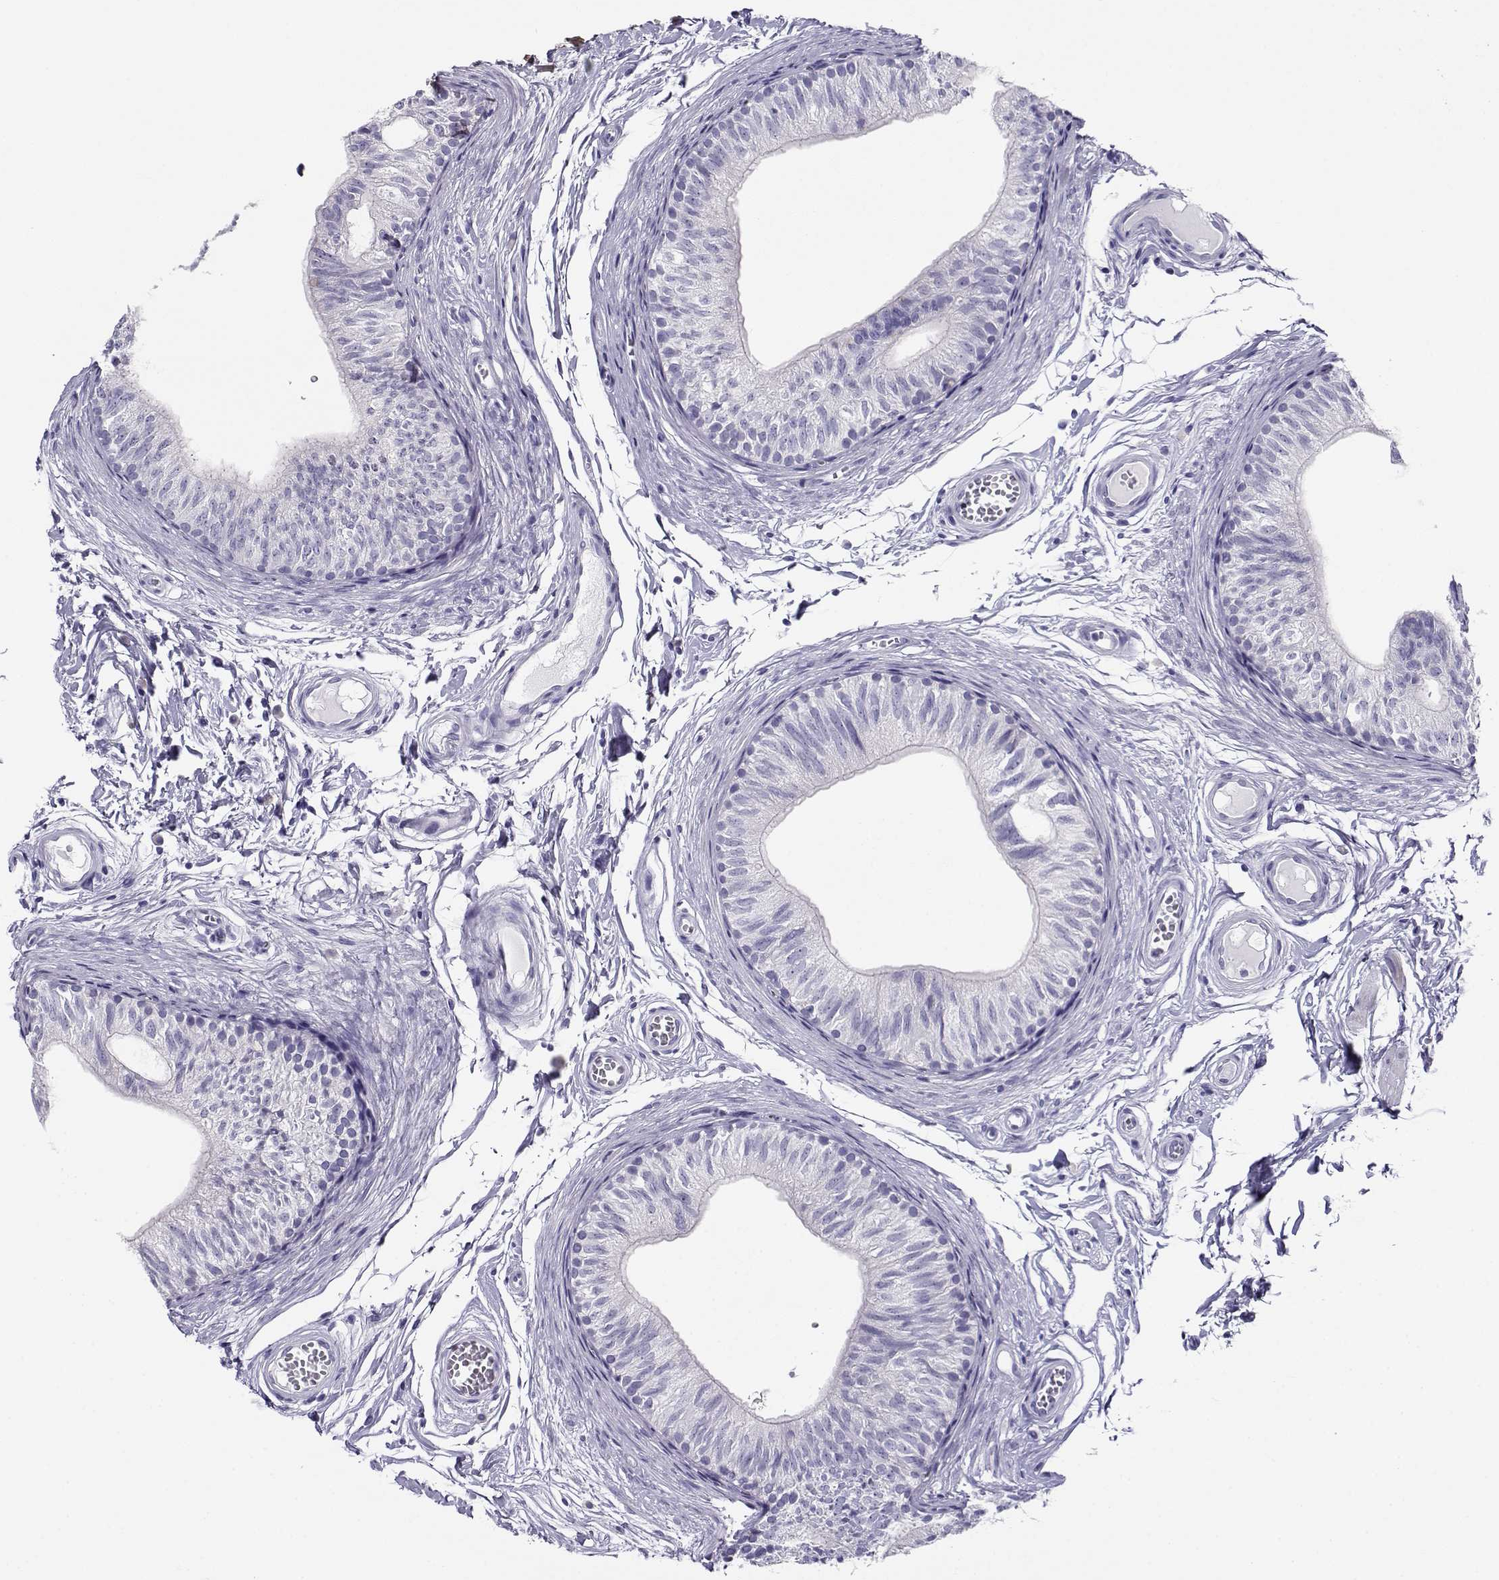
{"staining": {"intensity": "negative", "quantity": "none", "location": "none"}, "tissue": "epididymis", "cell_type": "Glandular cells", "image_type": "normal", "snomed": [{"axis": "morphology", "description": "Normal tissue, NOS"}, {"axis": "topography", "description": "Epididymis"}], "caption": "The photomicrograph reveals no significant expression in glandular cells of epididymis.", "gene": "CABS1", "patient": {"sex": "male", "age": 22}}